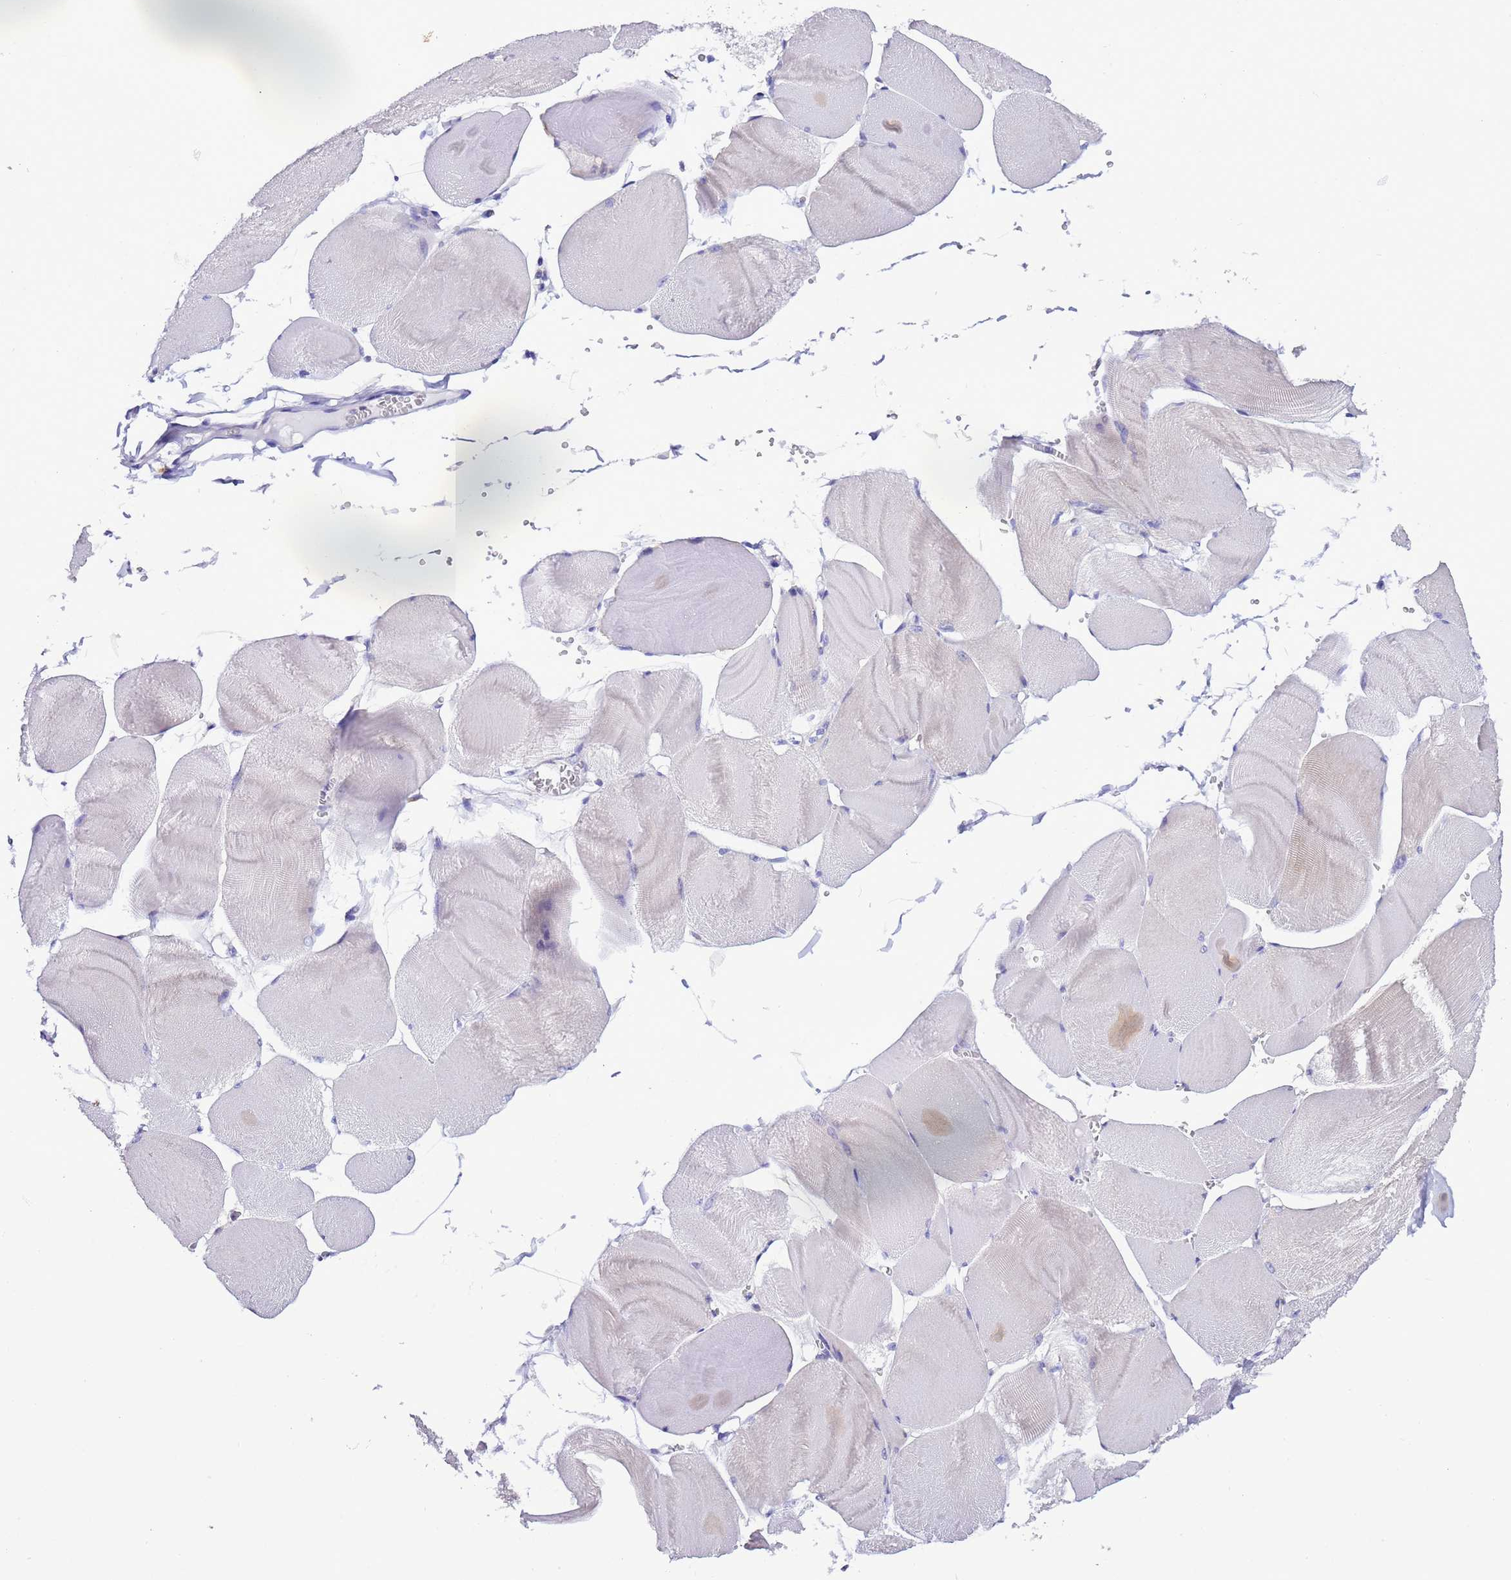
{"staining": {"intensity": "negative", "quantity": "none", "location": "none"}, "tissue": "skeletal muscle", "cell_type": "Myocytes", "image_type": "normal", "snomed": [{"axis": "morphology", "description": "Normal tissue, NOS"}, {"axis": "morphology", "description": "Basal cell carcinoma"}, {"axis": "topography", "description": "Skeletal muscle"}], "caption": "This is a histopathology image of immunohistochemistry staining of benign skeletal muscle, which shows no expression in myocytes. Nuclei are stained in blue.", "gene": "AHI1", "patient": {"sex": "female", "age": 64}}